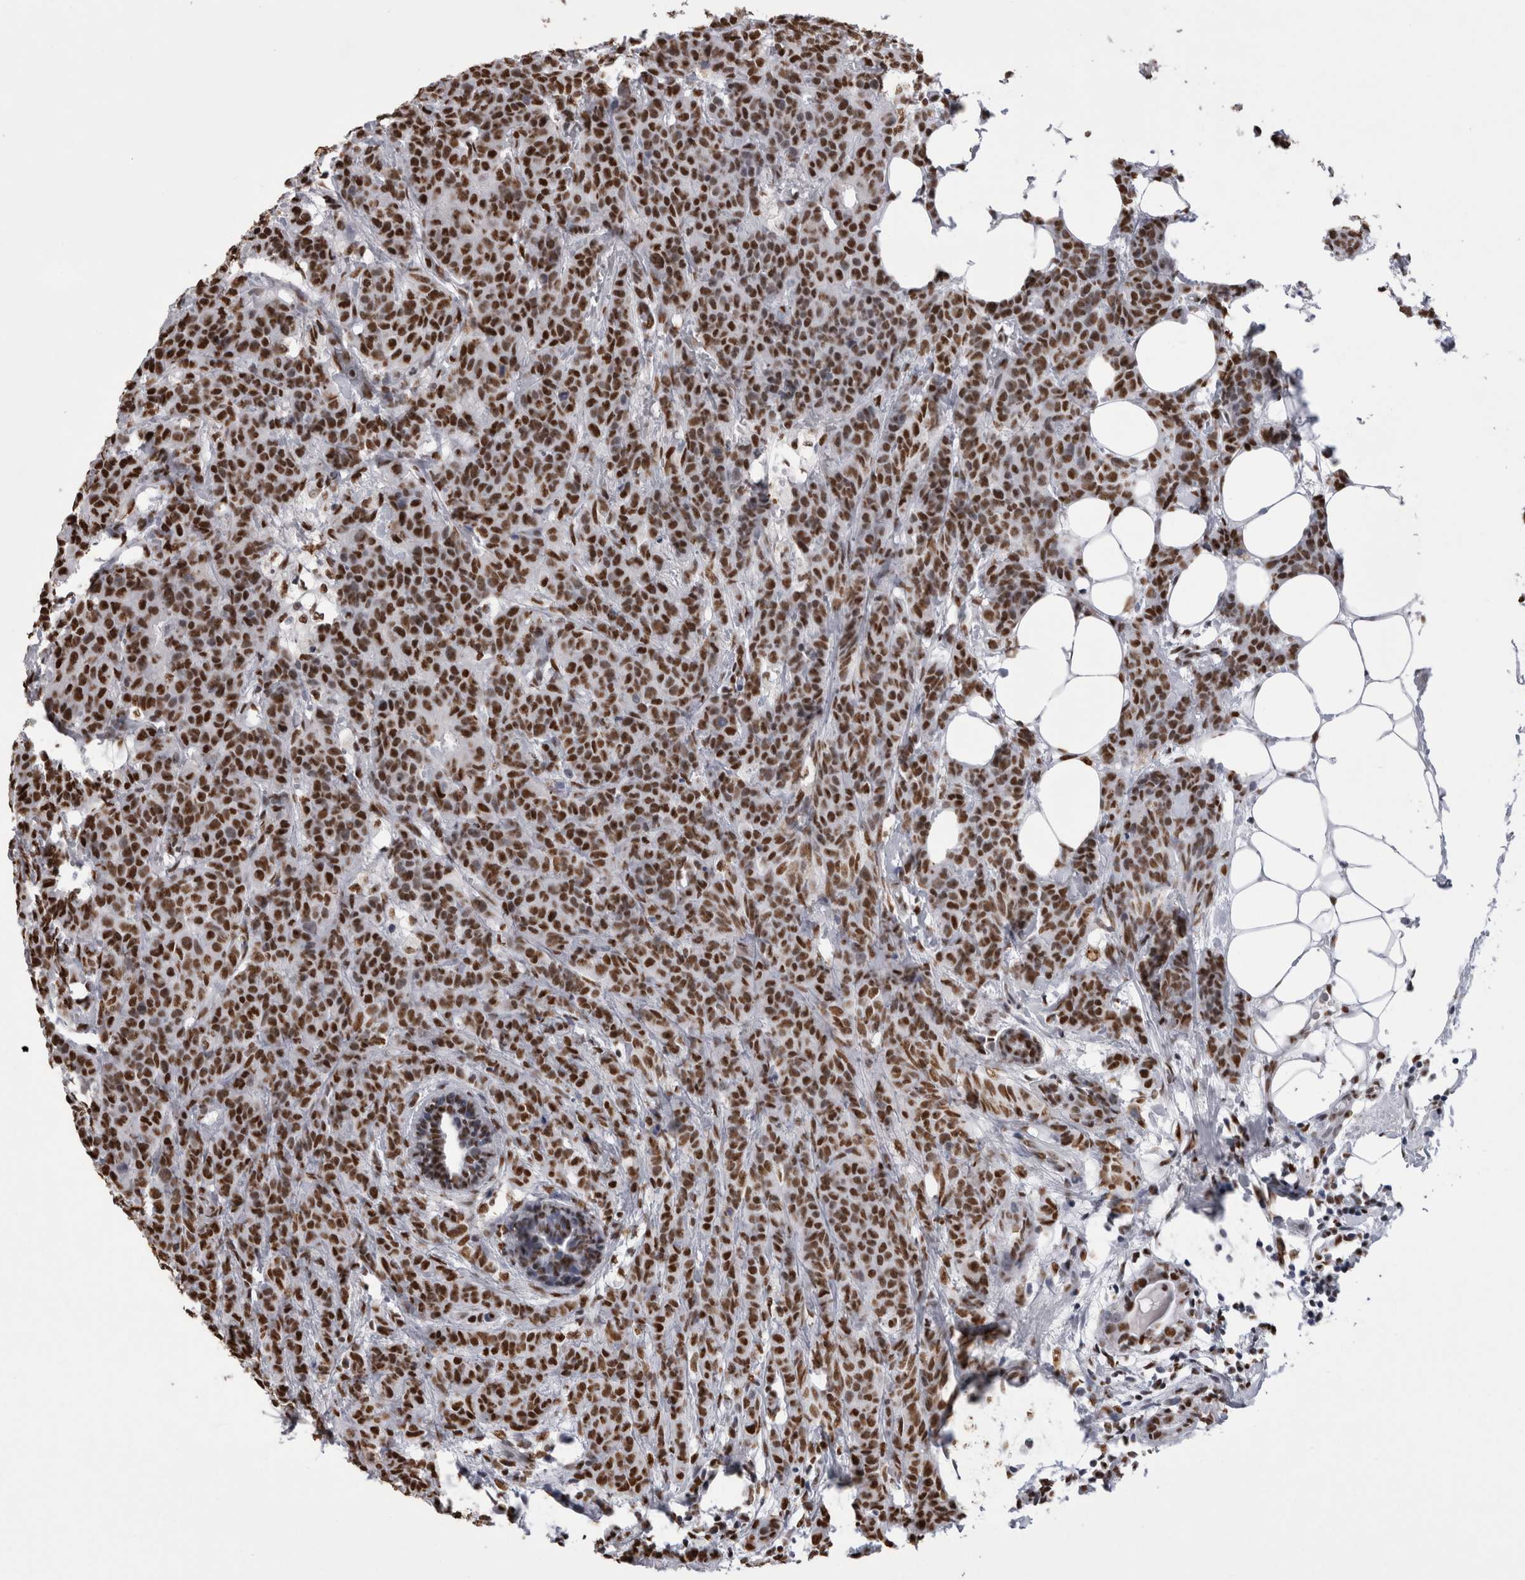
{"staining": {"intensity": "strong", "quantity": ">75%", "location": "nuclear"}, "tissue": "breast cancer", "cell_type": "Tumor cells", "image_type": "cancer", "snomed": [{"axis": "morphology", "description": "Normal tissue, NOS"}, {"axis": "morphology", "description": "Duct carcinoma"}, {"axis": "topography", "description": "Breast"}], "caption": "Breast intraductal carcinoma tissue reveals strong nuclear positivity in about >75% of tumor cells", "gene": "ALPK3", "patient": {"sex": "female", "age": 40}}